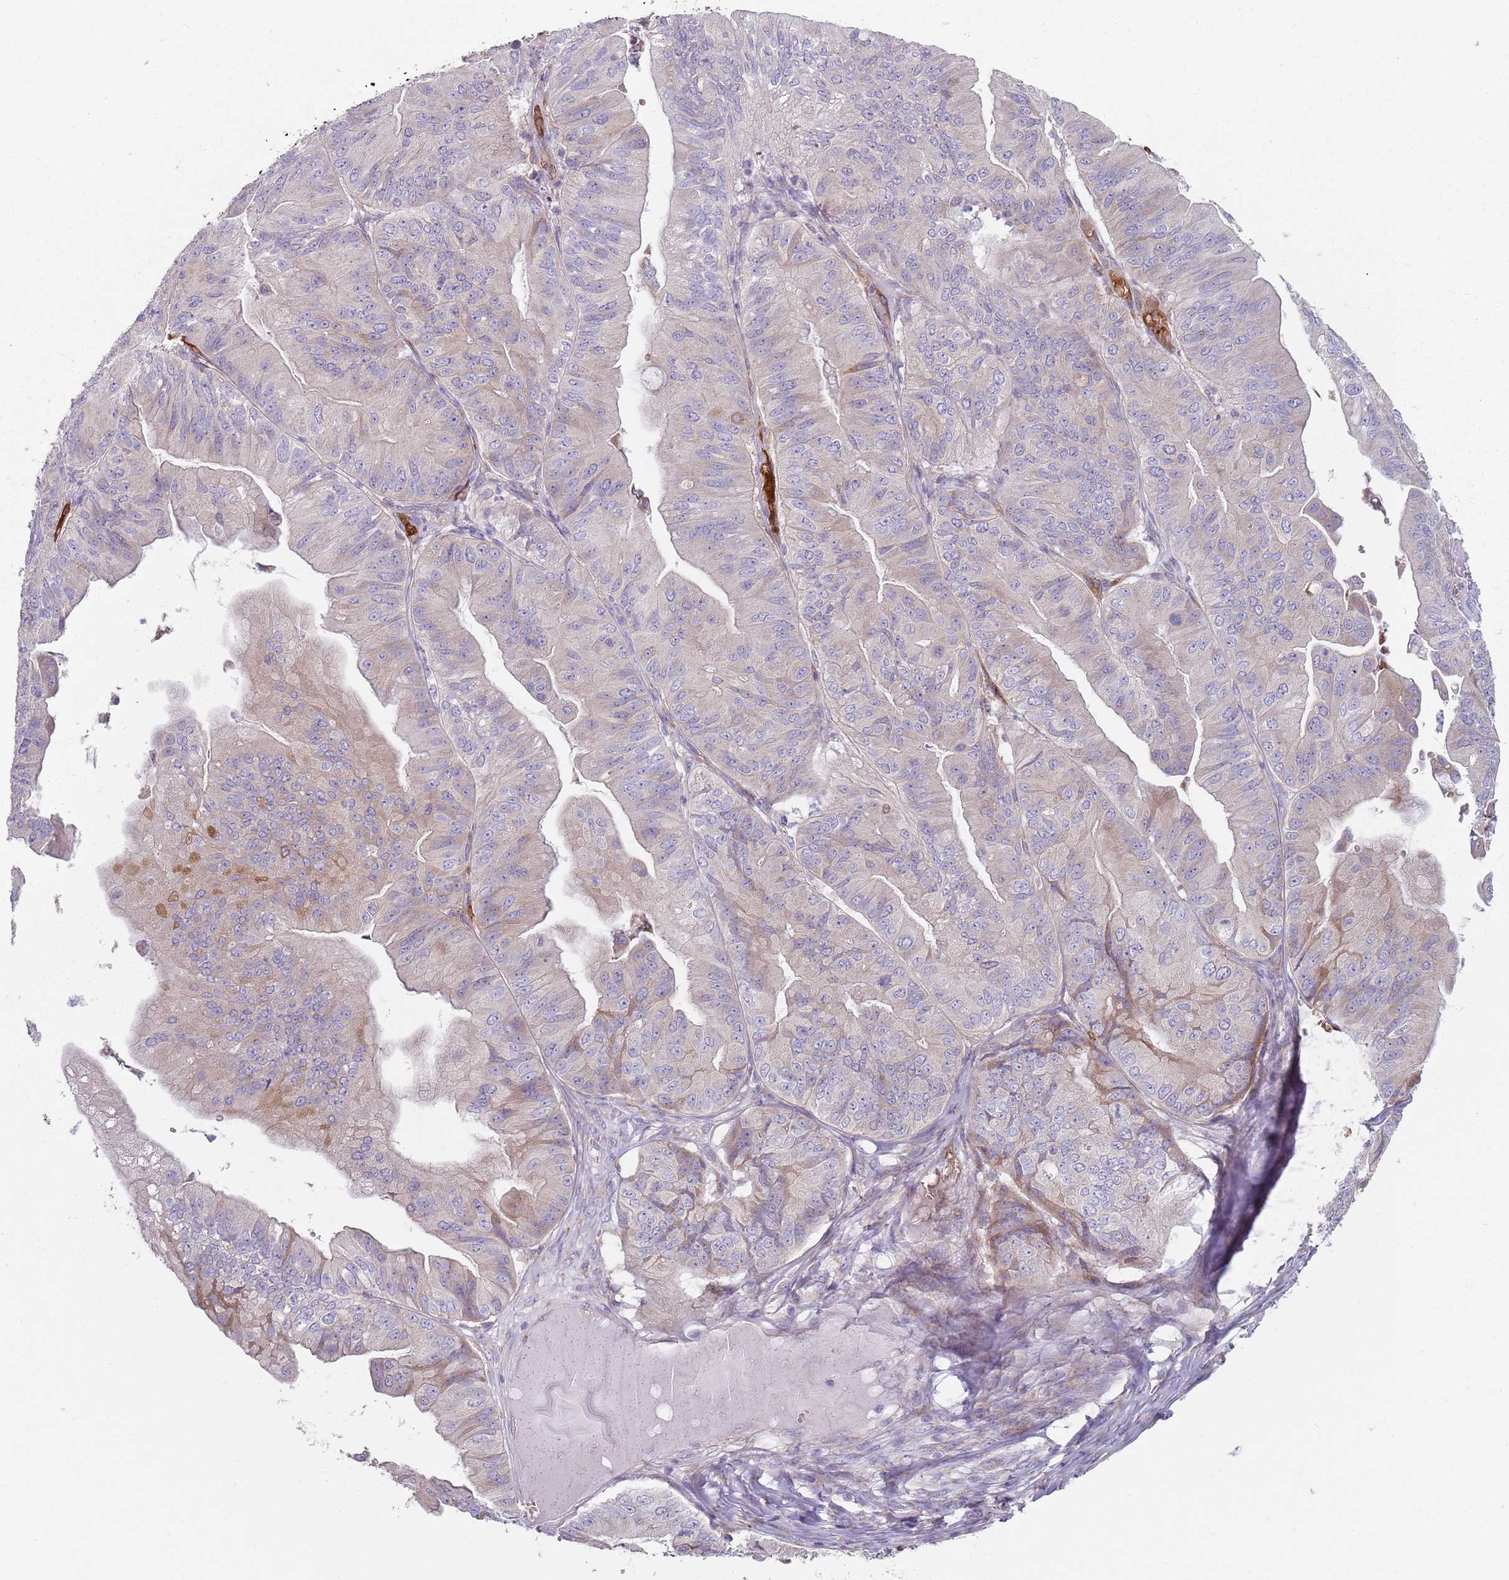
{"staining": {"intensity": "moderate", "quantity": "<25%", "location": "cytoplasmic/membranous"}, "tissue": "ovarian cancer", "cell_type": "Tumor cells", "image_type": "cancer", "snomed": [{"axis": "morphology", "description": "Cystadenocarcinoma, mucinous, NOS"}, {"axis": "topography", "description": "Ovary"}], "caption": "Tumor cells display moderate cytoplasmic/membranous expression in approximately <25% of cells in ovarian mucinous cystadenocarcinoma. (IHC, brightfield microscopy, high magnification).", "gene": "SPATA2", "patient": {"sex": "female", "age": 61}}